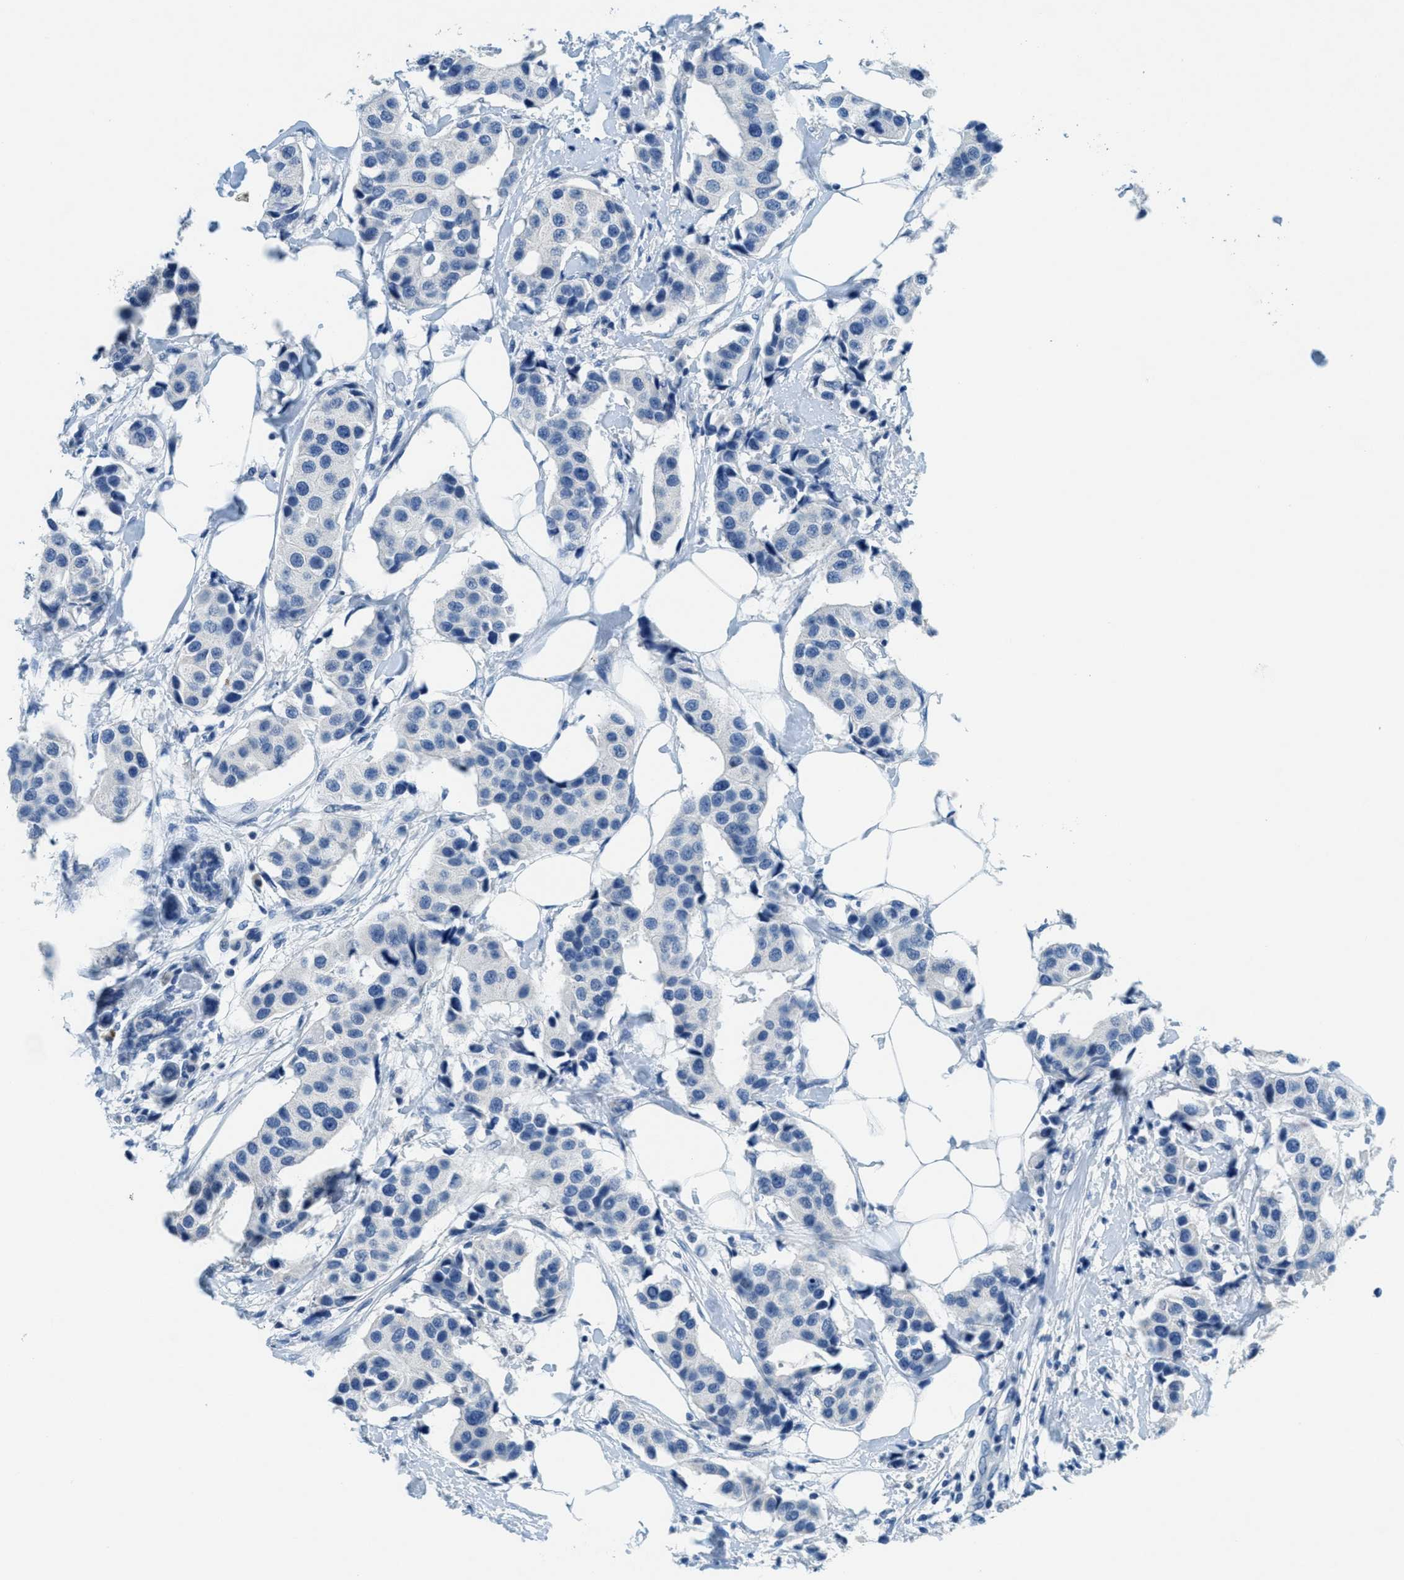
{"staining": {"intensity": "negative", "quantity": "none", "location": "none"}, "tissue": "breast cancer", "cell_type": "Tumor cells", "image_type": "cancer", "snomed": [{"axis": "morphology", "description": "Normal tissue, NOS"}, {"axis": "morphology", "description": "Duct carcinoma"}, {"axis": "topography", "description": "Breast"}], "caption": "An IHC photomicrograph of breast infiltrating ductal carcinoma is shown. There is no staining in tumor cells of breast infiltrating ductal carcinoma.", "gene": "A2M", "patient": {"sex": "female", "age": 39}}